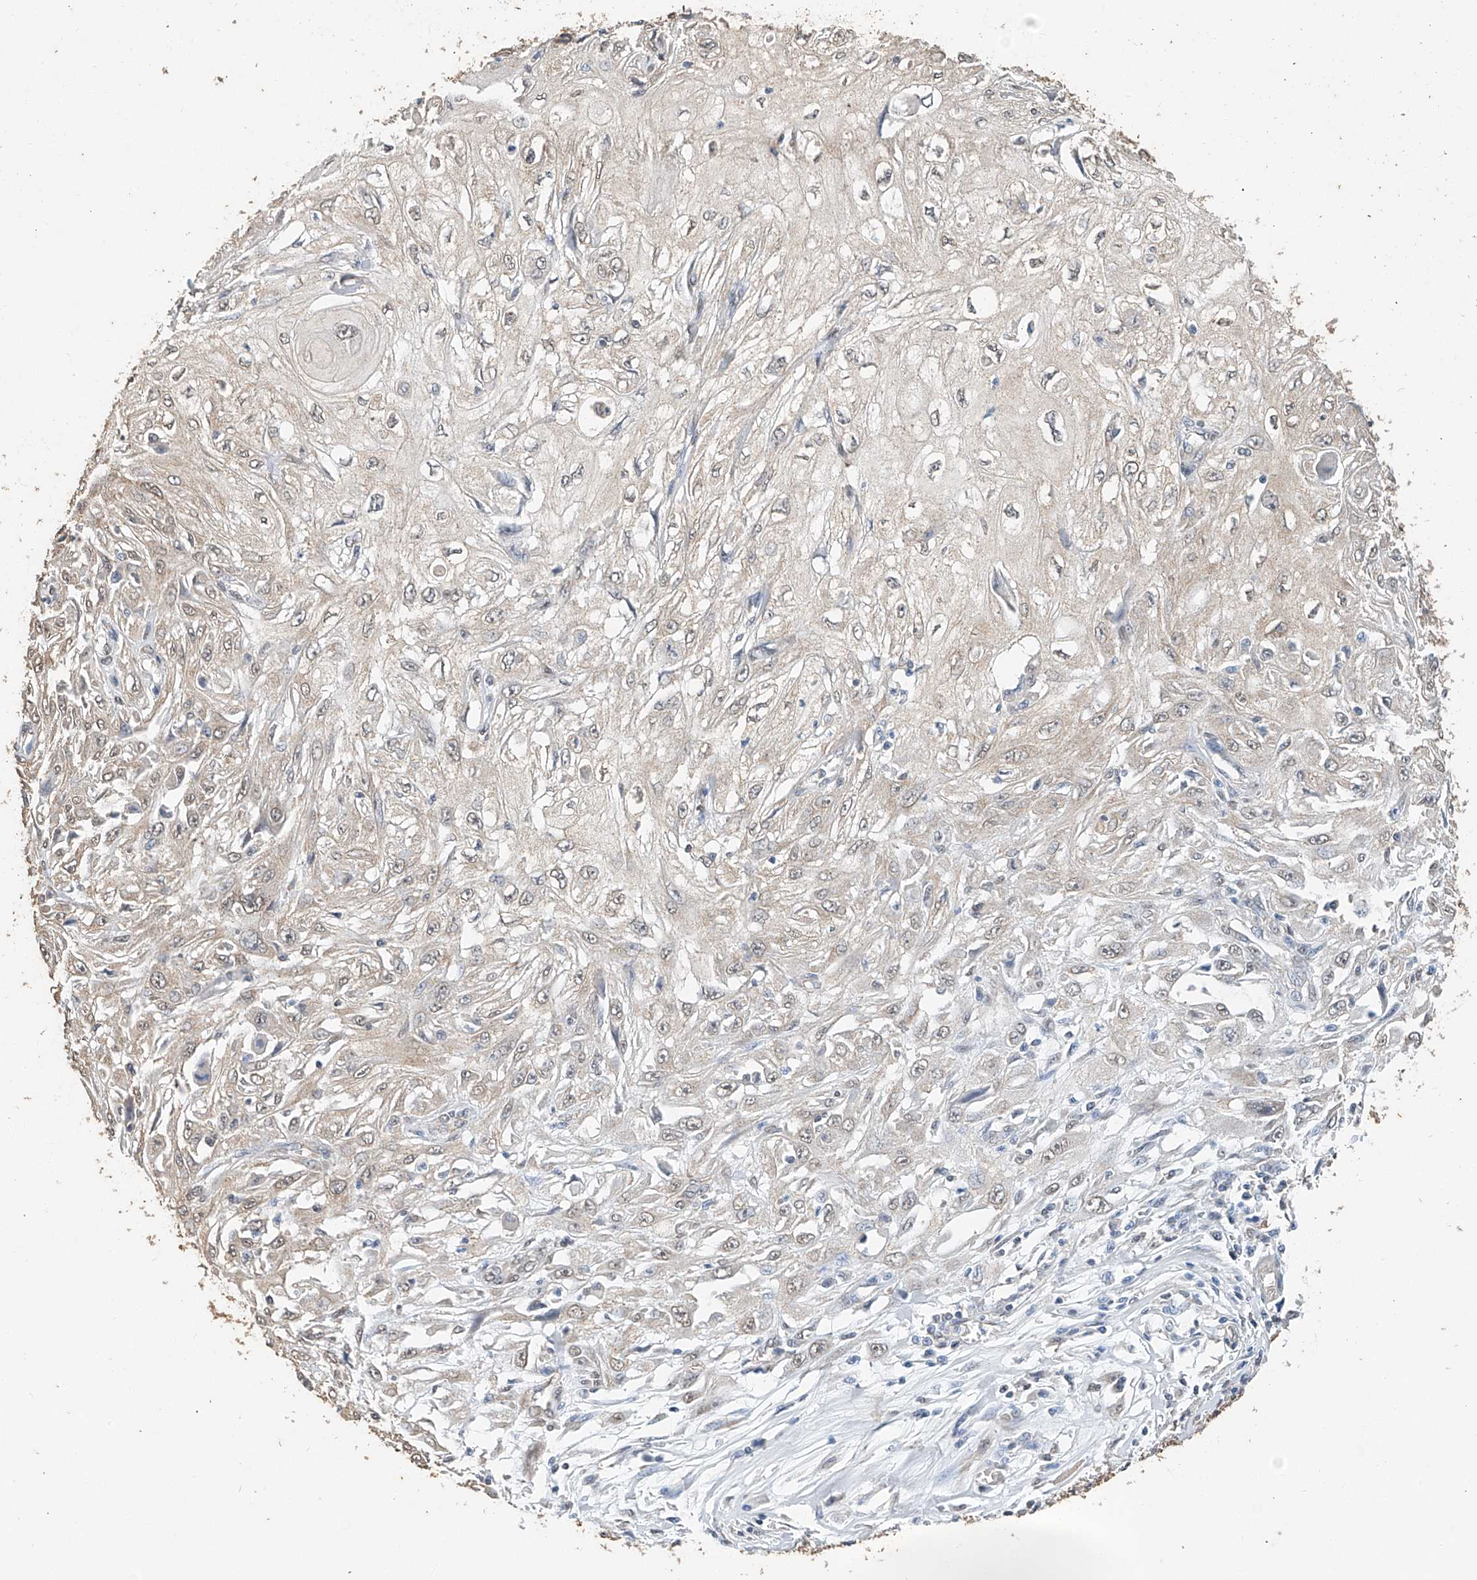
{"staining": {"intensity": "weak", "quantity": "<25%", "location": "cytoplasmic/membranous,nuclear"}, "tissue": "skin cancer", "cell_type": "Tumor cells", "image_type": "cancer", "snomed": [{"axis": "morphology", "description": "Squamous cell carcinoma, NOS"}, {"axis": "topography", "description": "Skin"}], "caption": "Immunohistochemistry (IHC) of skin cancer exhibits no staining in tumor cells.", "gene": "CERS4", "patient": {"sex": "male", "age": 75}}